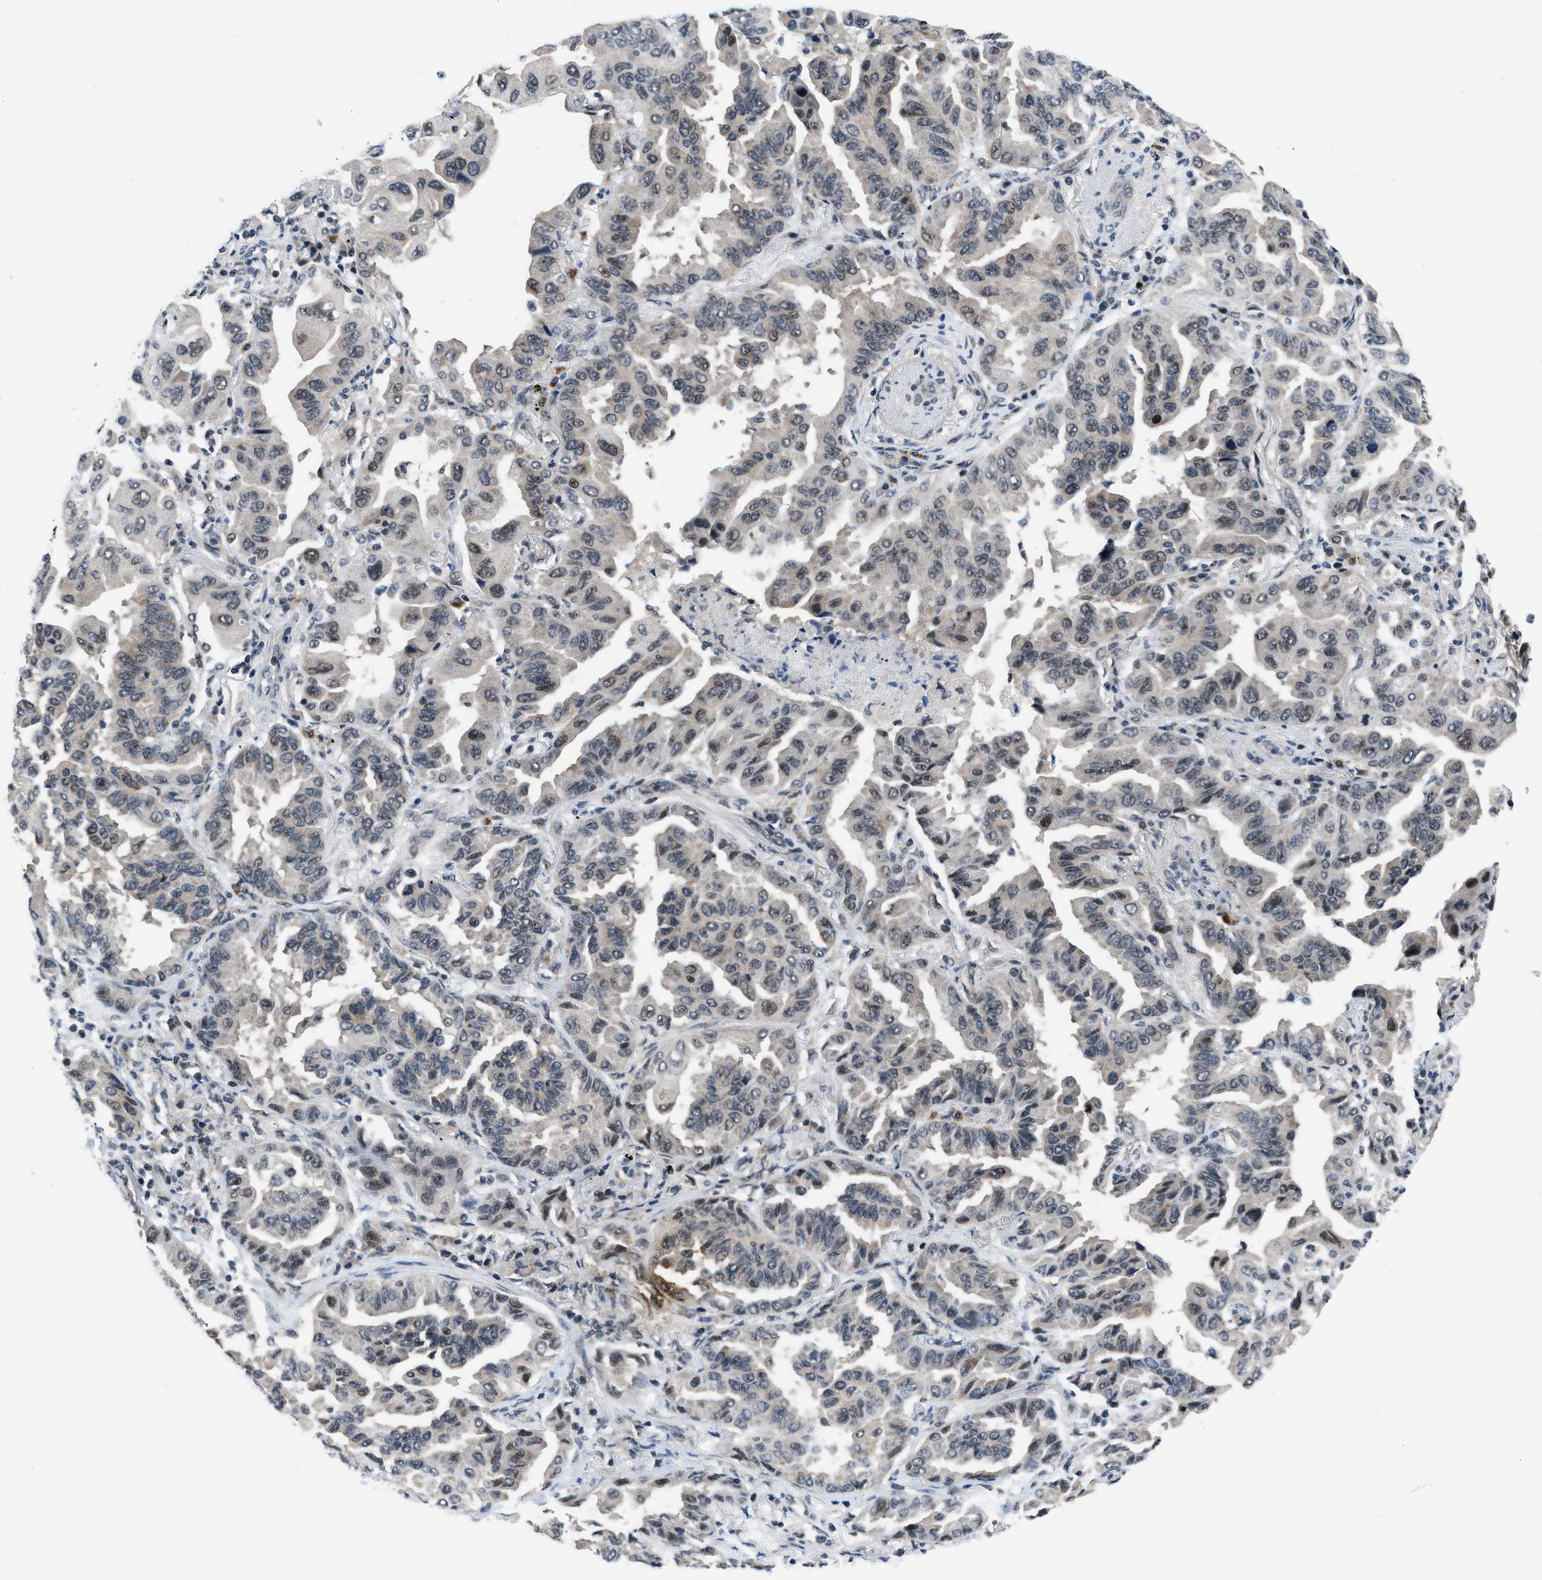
{"staining": {"intensity": "weak", "quantity": "25%-75%", "location": "nuclear"}, "tissue": "lung cancer", "cell_type": "Tumor cells", "image_type": "cancer", "snomed": [{"axis": "morphology", "description": "Adenocarcinoma, NOS"}, {"axis": "topography", "description": "Lung"}], "caption": "Lung adenocarcinoma was stained to show a protein in brown. There is low levels of weak nuclear staining in about 25%-75% of tumor cells.", "gene": "SETD5", "patient": {"sex": "female", "age": 65}}